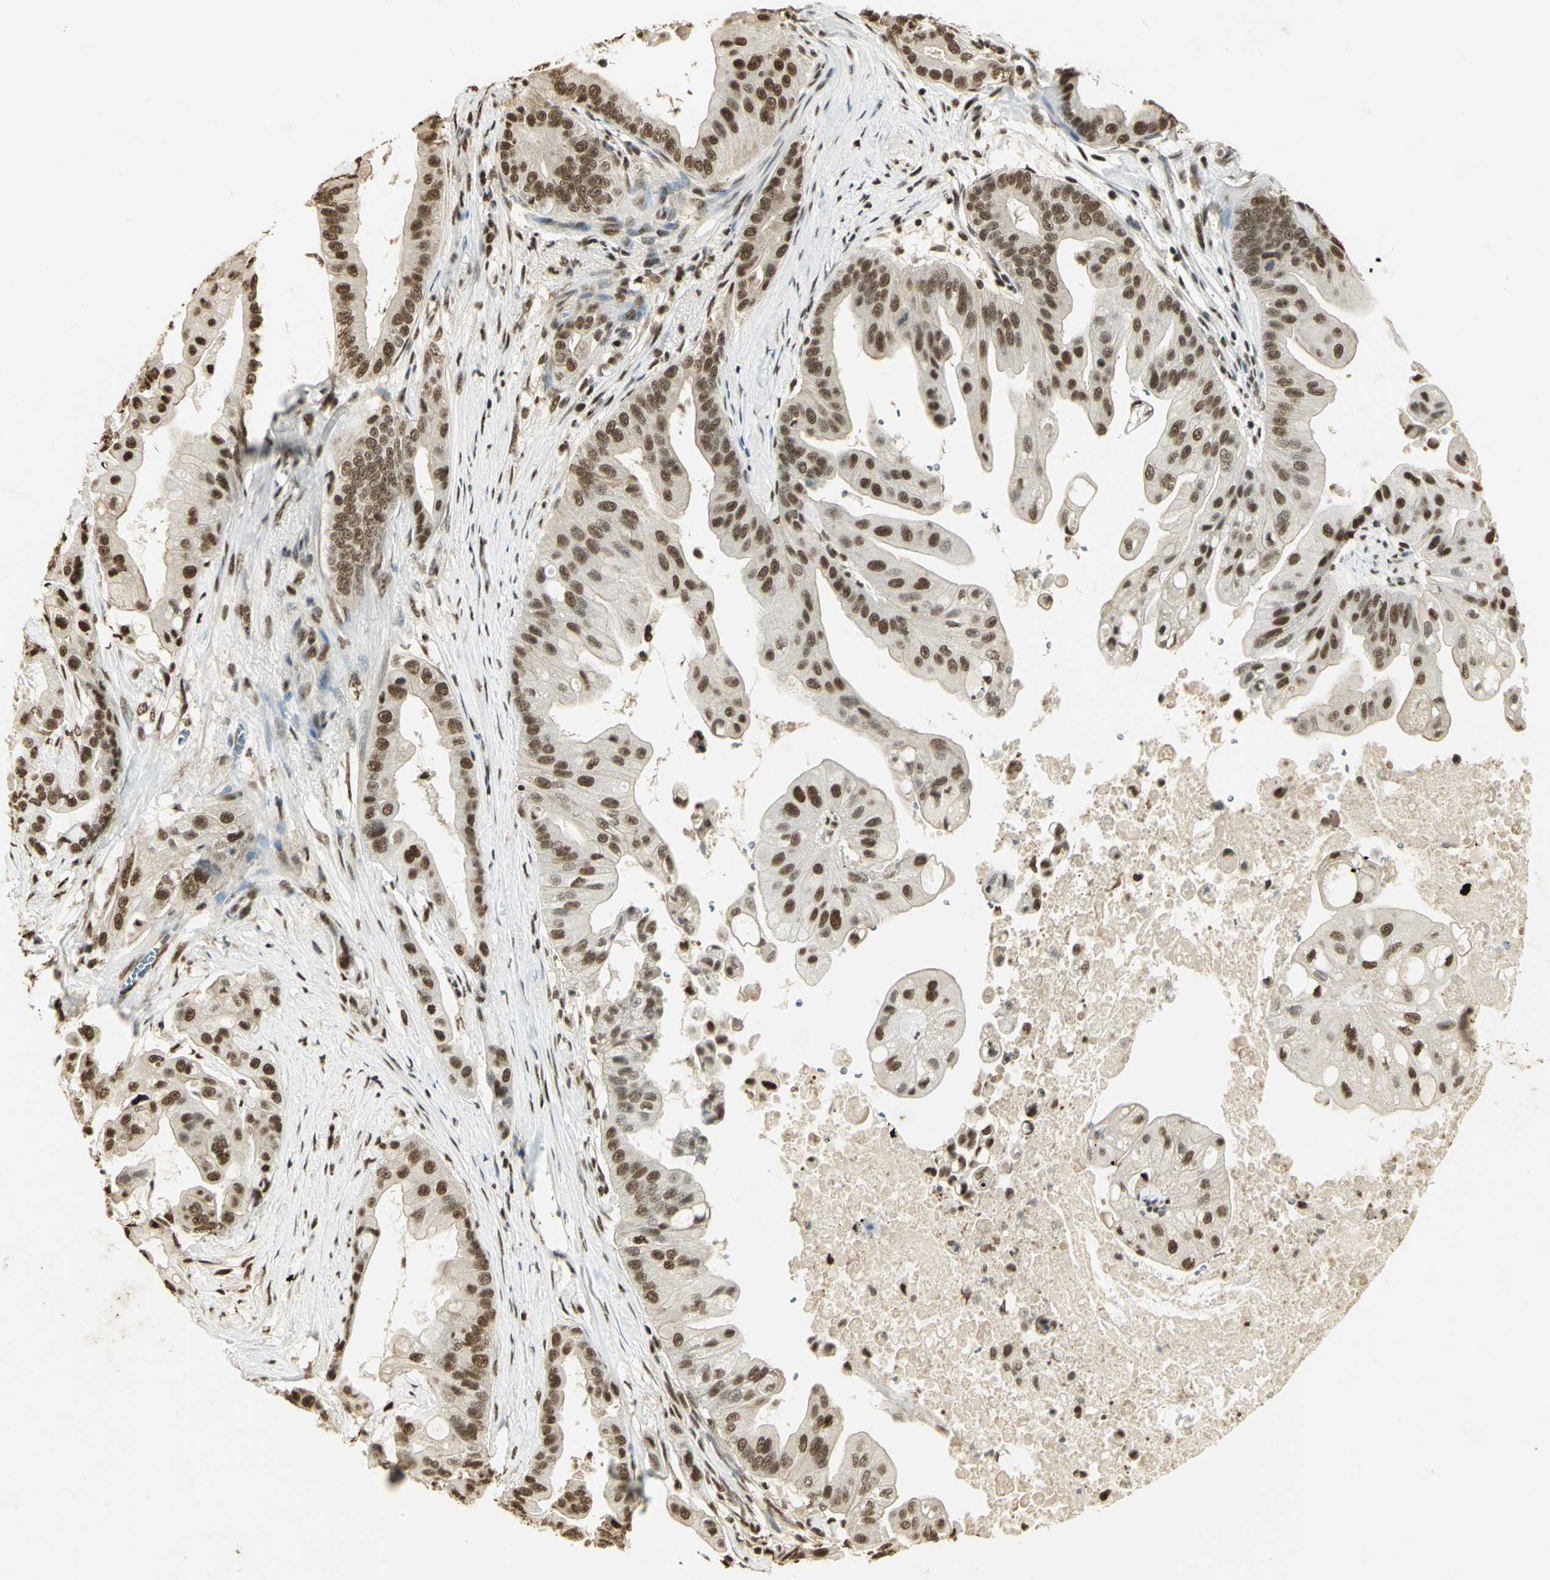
{"staining": {"intensity": "strong", "quantity": ">75%", "location": "nuclear"}, "tissue": "pancreatic cancer", "cell_type": "Tumor cells", "image_type": "cancer", "snomed": [{"axis": "morphology", "description": "Adenocarcinoma, NOS"}, {"axis": "topography", "description": "Pancreas"}], "caption": "Immunohistochemical staining of pancreatic cancer (adenocarcinoma) displays strong nuclear protein expression in about >75% of tumor cells. (DAB (3,3'-diaminobenzidine) IHC with brightfield microscopy, high magnification).", "gene": "SET", "patient": {"sex": "female", "age": 75}}